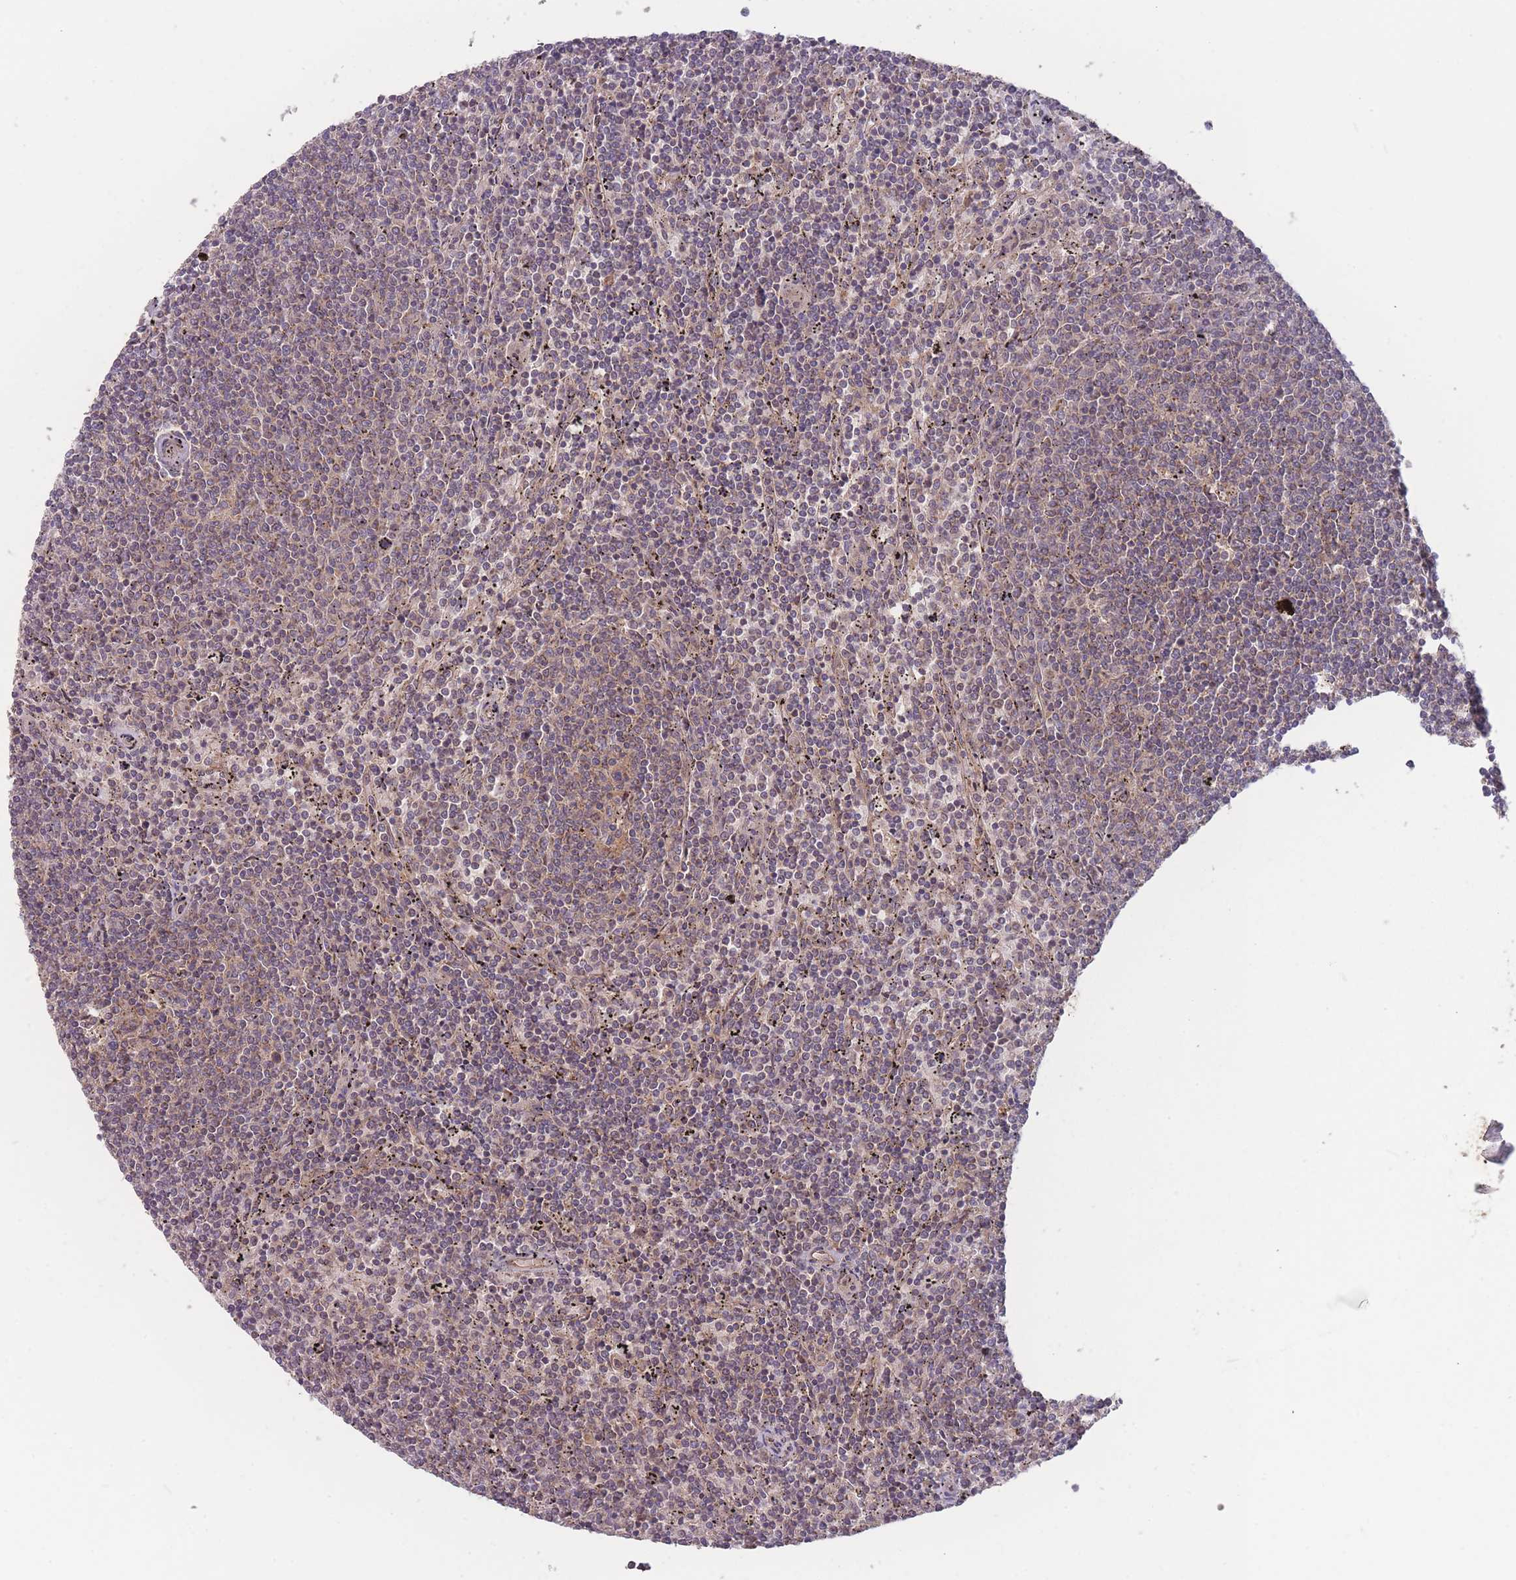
{"staining": {"intensity": "weak", "quantity": ">75%", "location": "cytoplasmic/membranous"}, "tissue": "lymphoma", "cell_type": "Tumor cells", "image_type": "cancer", "snomed": [{"axis": "morphology", "description": "Malignant lymphoma, non-Hodgkin's type, Low grade"}, {"axis": "topography", "description": "Spleen"}], "caption": "Immunohistochemical staining of low-grade malignant lymphoma, non-Hodgkin's type shows weak cytoplasmic/membranous protein positivity in approximately >75% of tumor cells.", "gene": "ATP5MG", "patient": {"sex": "female", "age": 50}}